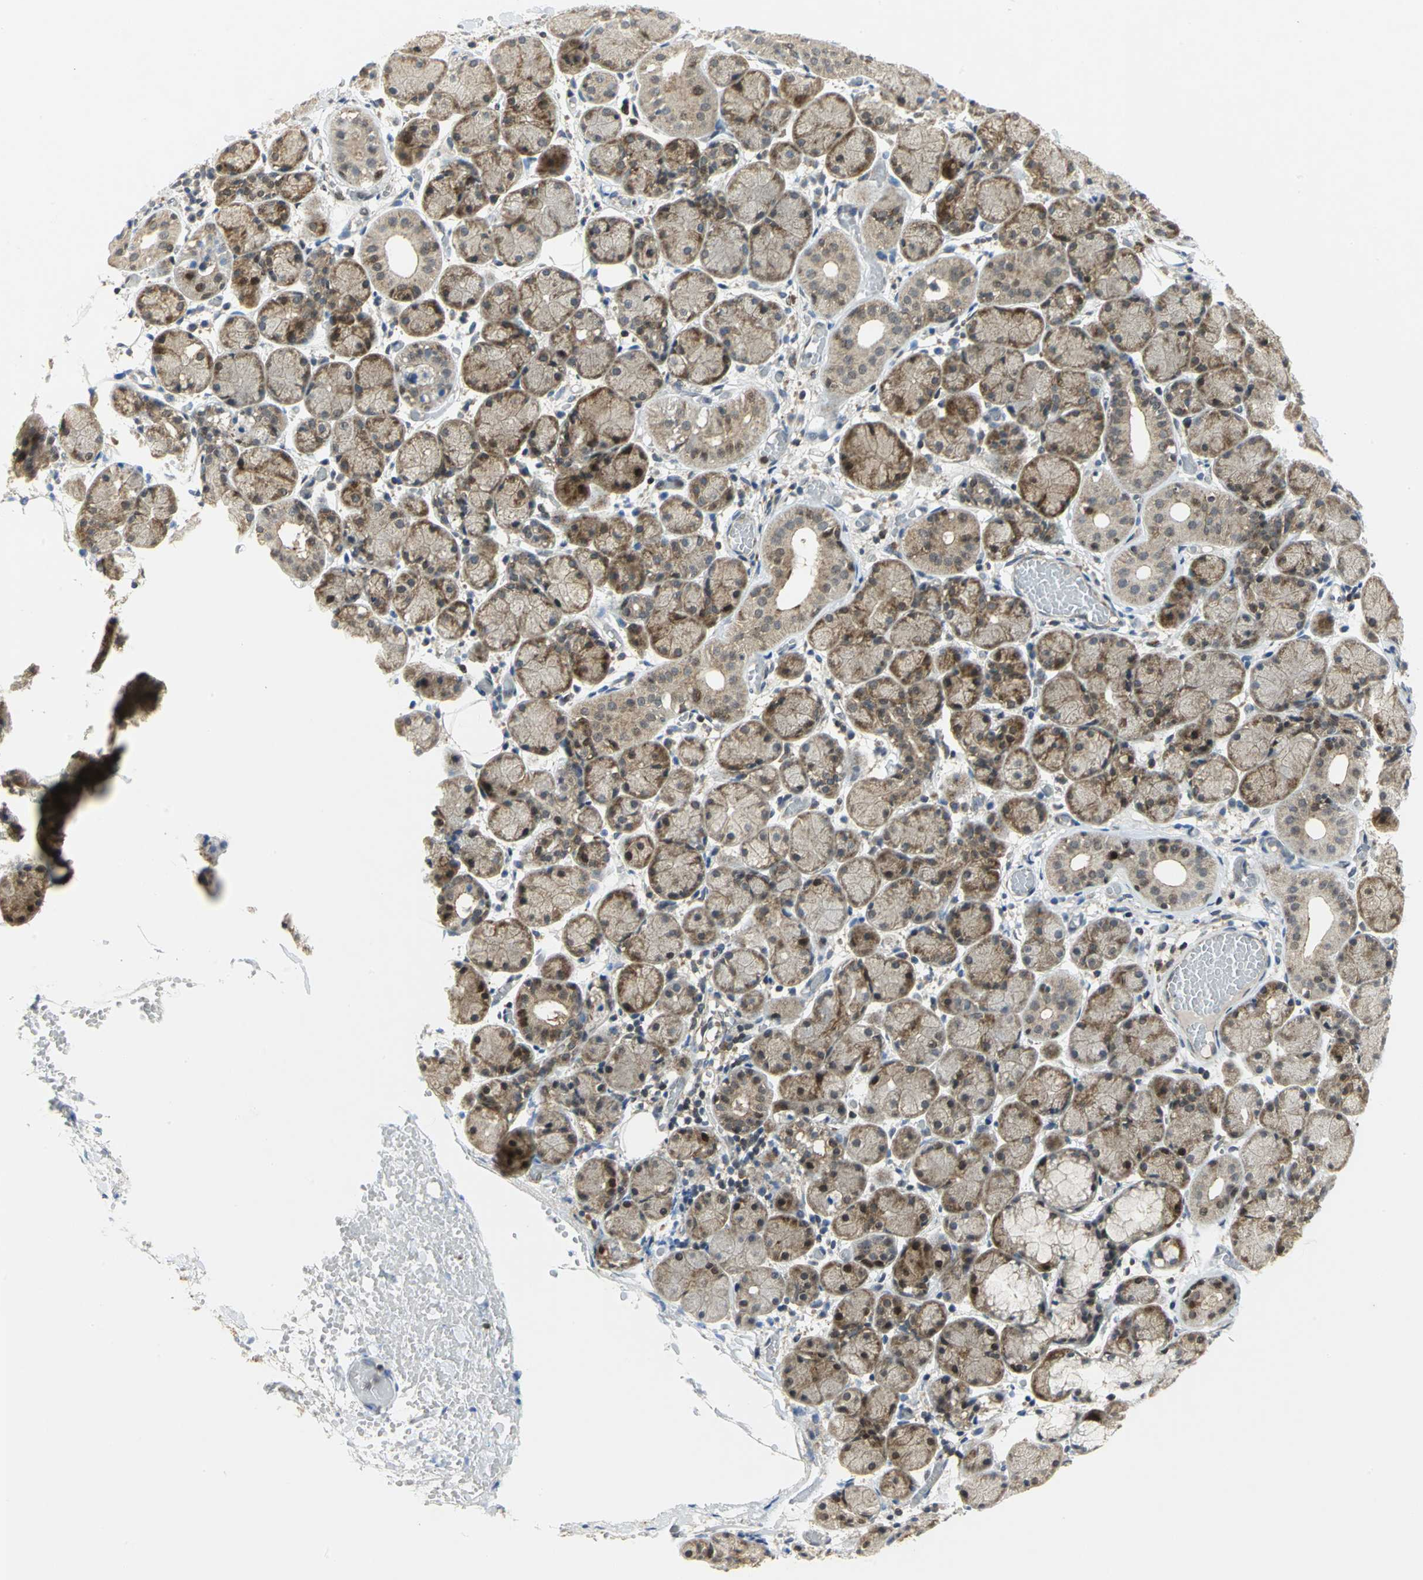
{"staining": {"intensity": "moderate", "quantity": ">75%", "location": "cytoplasmic/membranous,nuclear"}, "tissue": "salivary gland", "cell_type": "Glandular cells", "image_type": "normal", "snomed": [{"axis": "morphology", "description": "Normal tissue, NOS"}, {"axis": "topography", "description": "Salivary gland"}], "caption": "Salivary gland stained for a protein (brown) reveals moderate cytoplasmic/membranous,nuclear positive expression in about >75% of glandular cells.", "gene": "PPIA", "patient": {"sex": "female", "age": 24}}